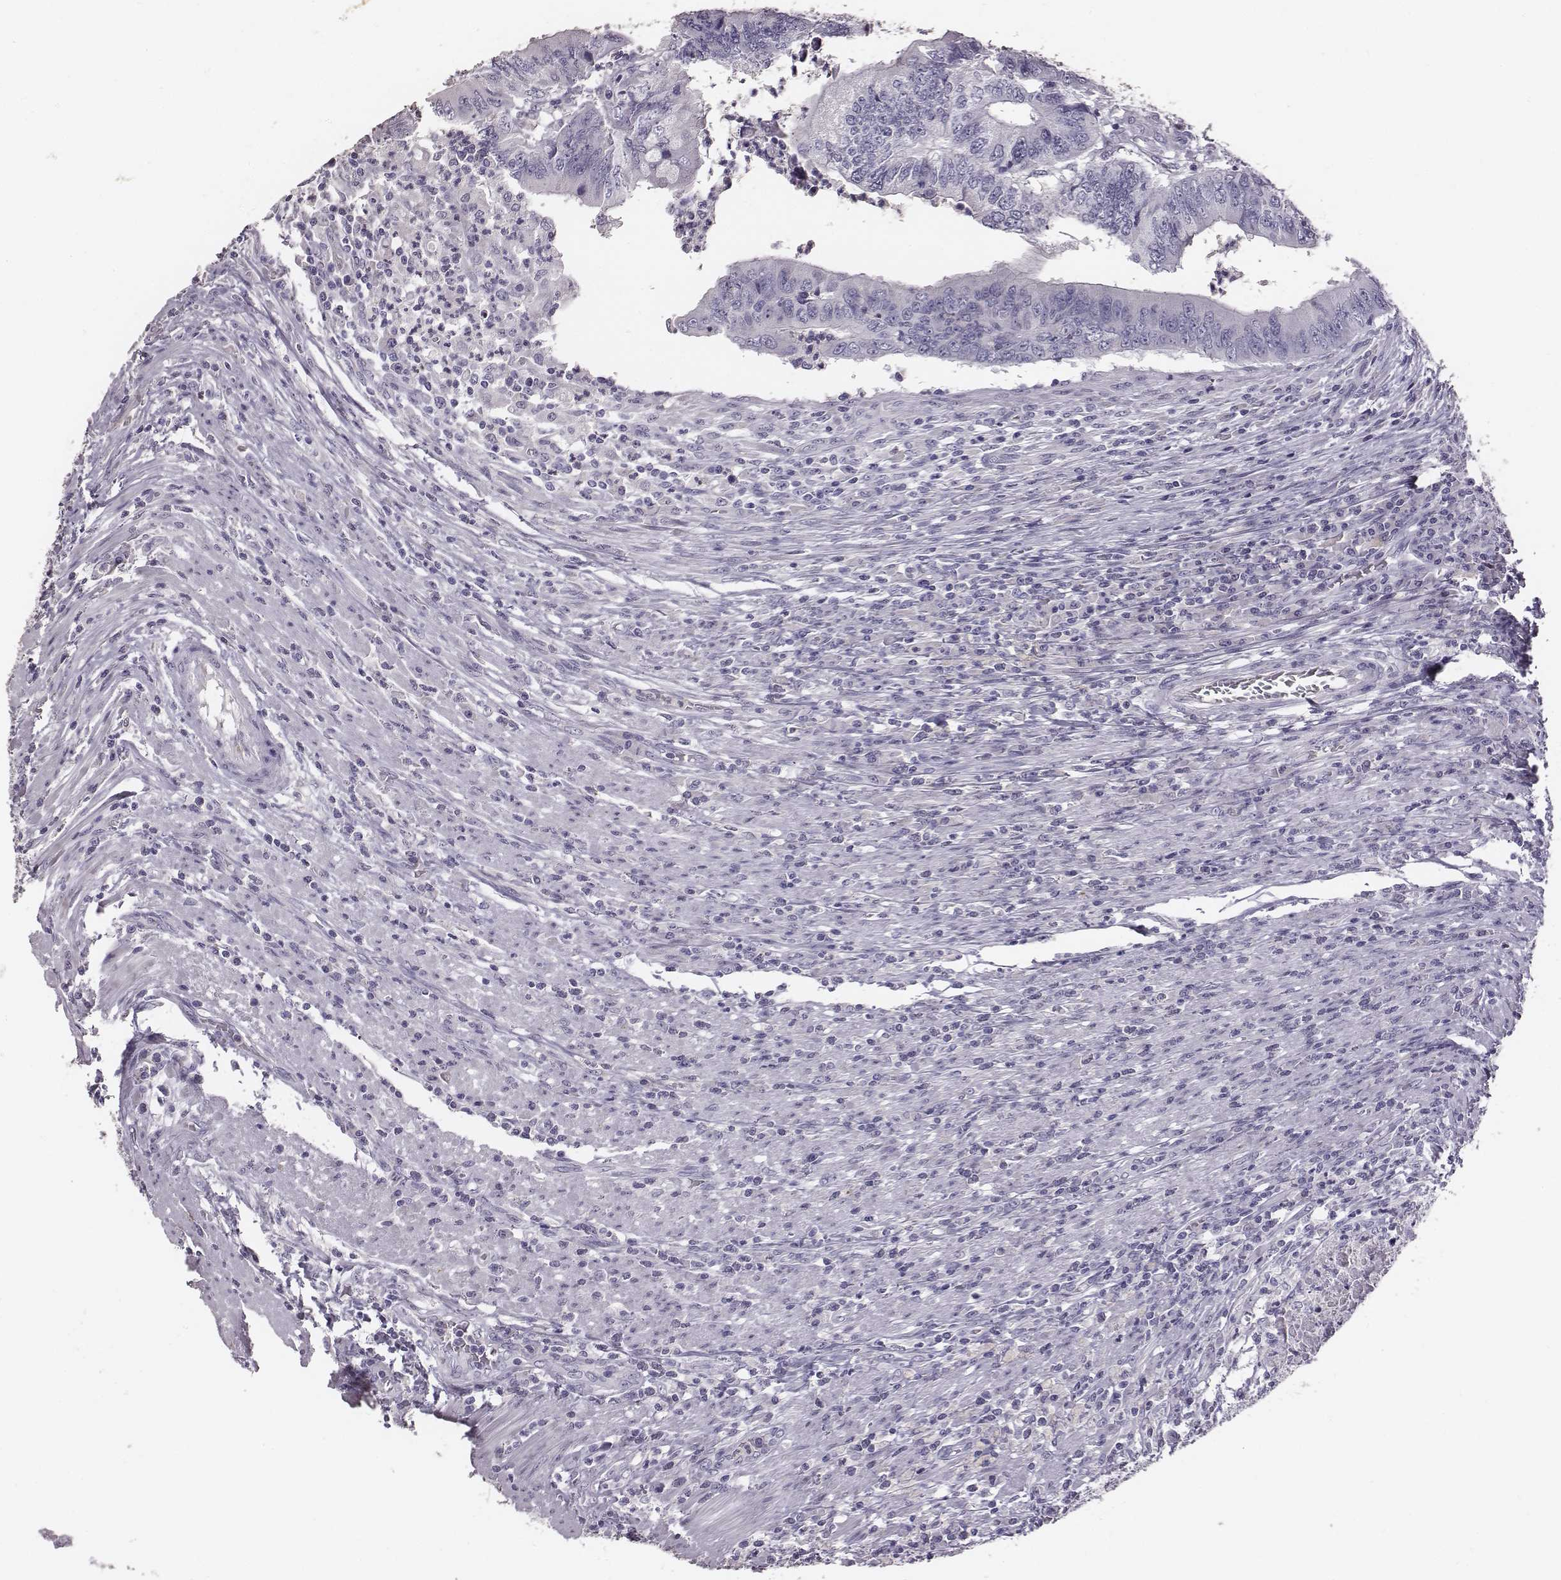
{"staining": {"intensity": "negative", "quantity": "none", "location": "none"}, "tissue": "colorectal cancer", "cell_type": "Tumor cells", "image_type": "cancer", "snomed": [{"axis": "morphology", "description": "Adenocarcinoma, NOS"}, {"axis": "topography", "description": "Colon"}], "caption": "Immunohistochemistry image of colorectal adenocarcinoma stained for a protein (brown), which reveals no positivity in tumor cells.", "gene": "GUCA1A", "patient": {"sex": "male", "age": 53}}